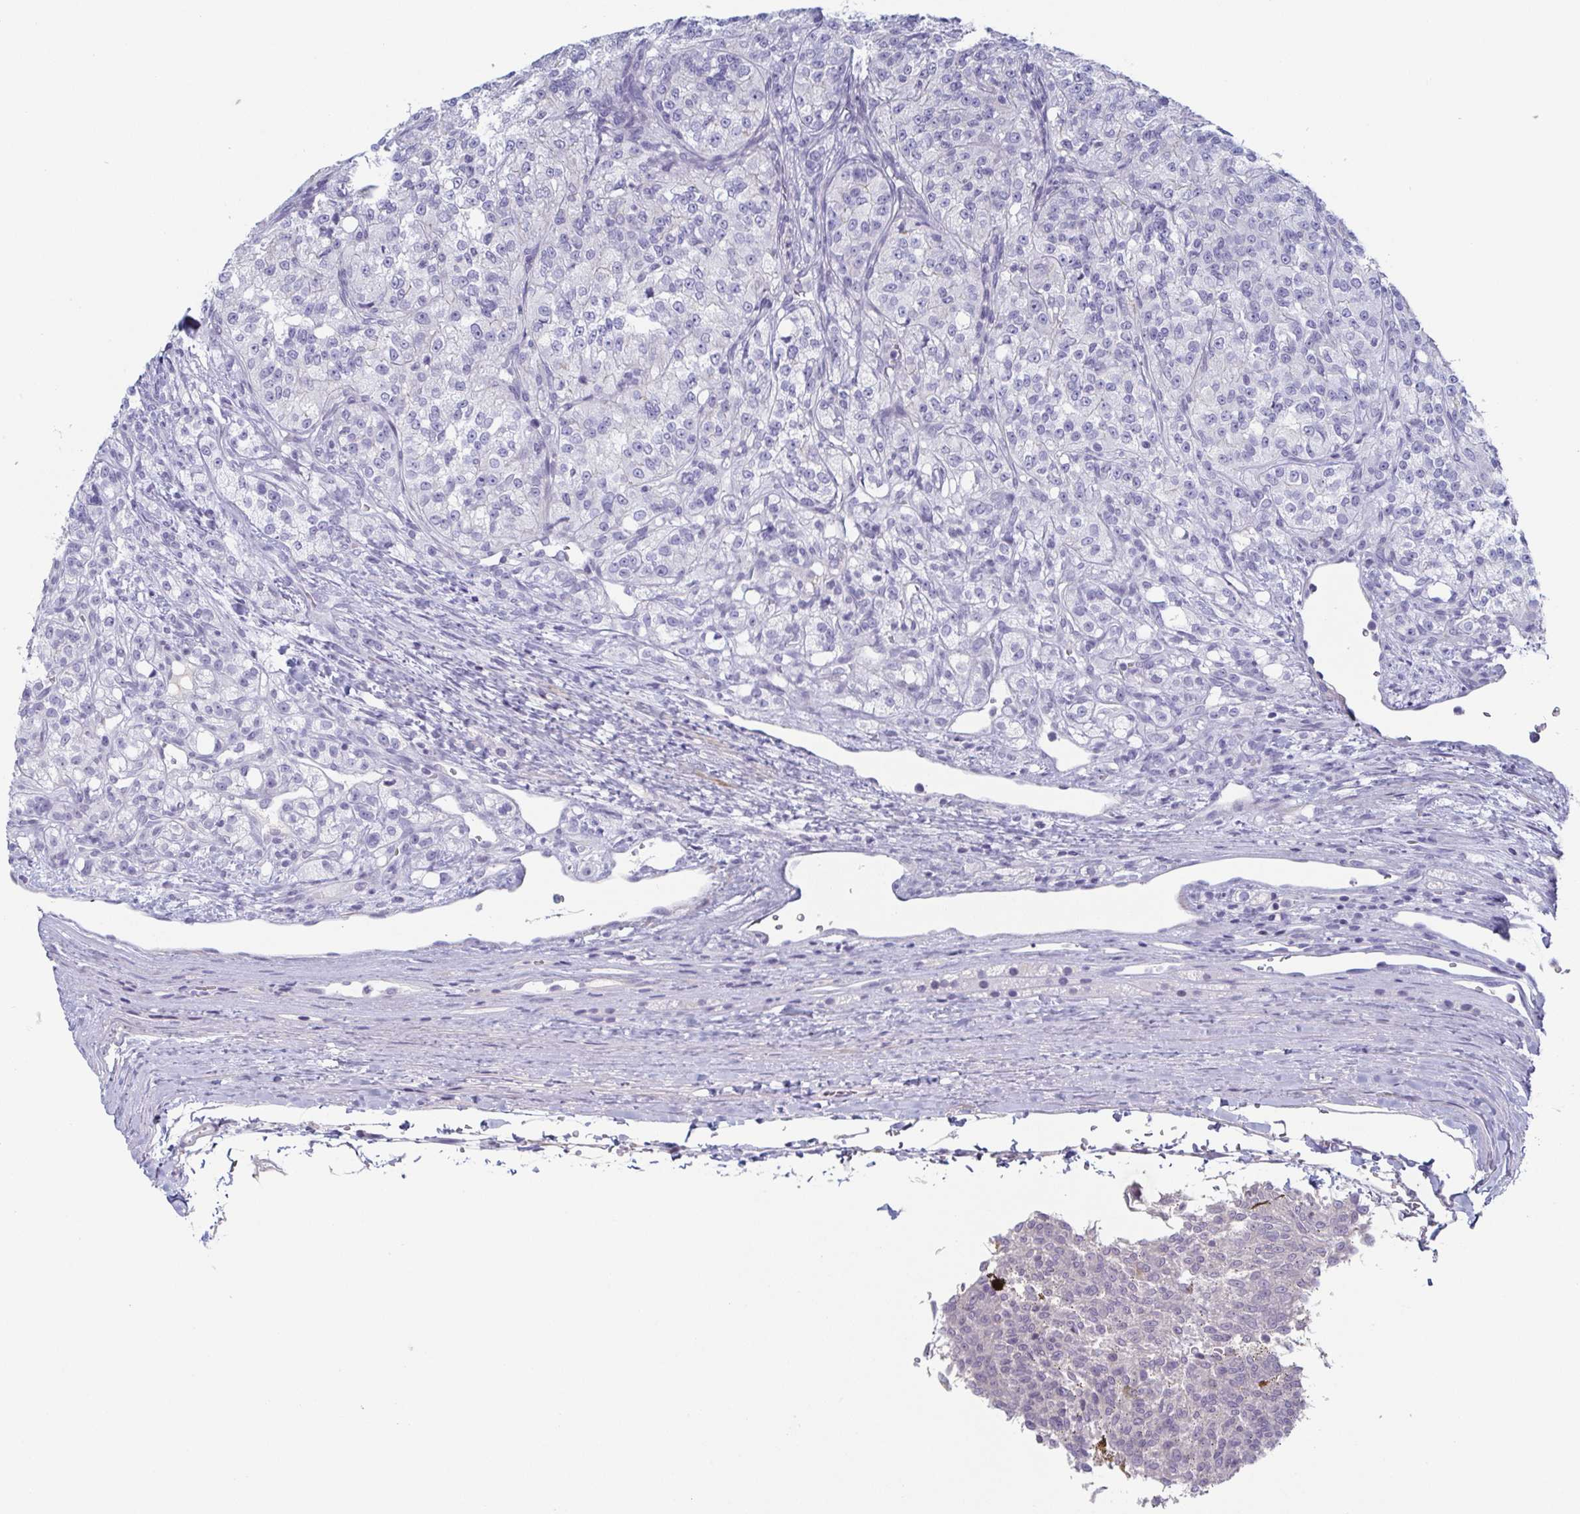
{"staining": {"intensity": "negative", "quantity": "none", "location": "none"}, "tissue": "renal cancer", "cell_type": "Tumor cells", "image_type": "cancer", "snomed": [{"axis": "morphology", "description": "Adenocarcinoma, NOS"}, {"axis": "topography", "description": "Kidney"}], "caption": "Immunohistochemistry (IHC) histopathology image of human adenocarcinoma (renal) stained for a protein (brown), which displays no staining in tumor cells.", "gene": "RHOV", "patient": {"sex": "female", "age": 63}}